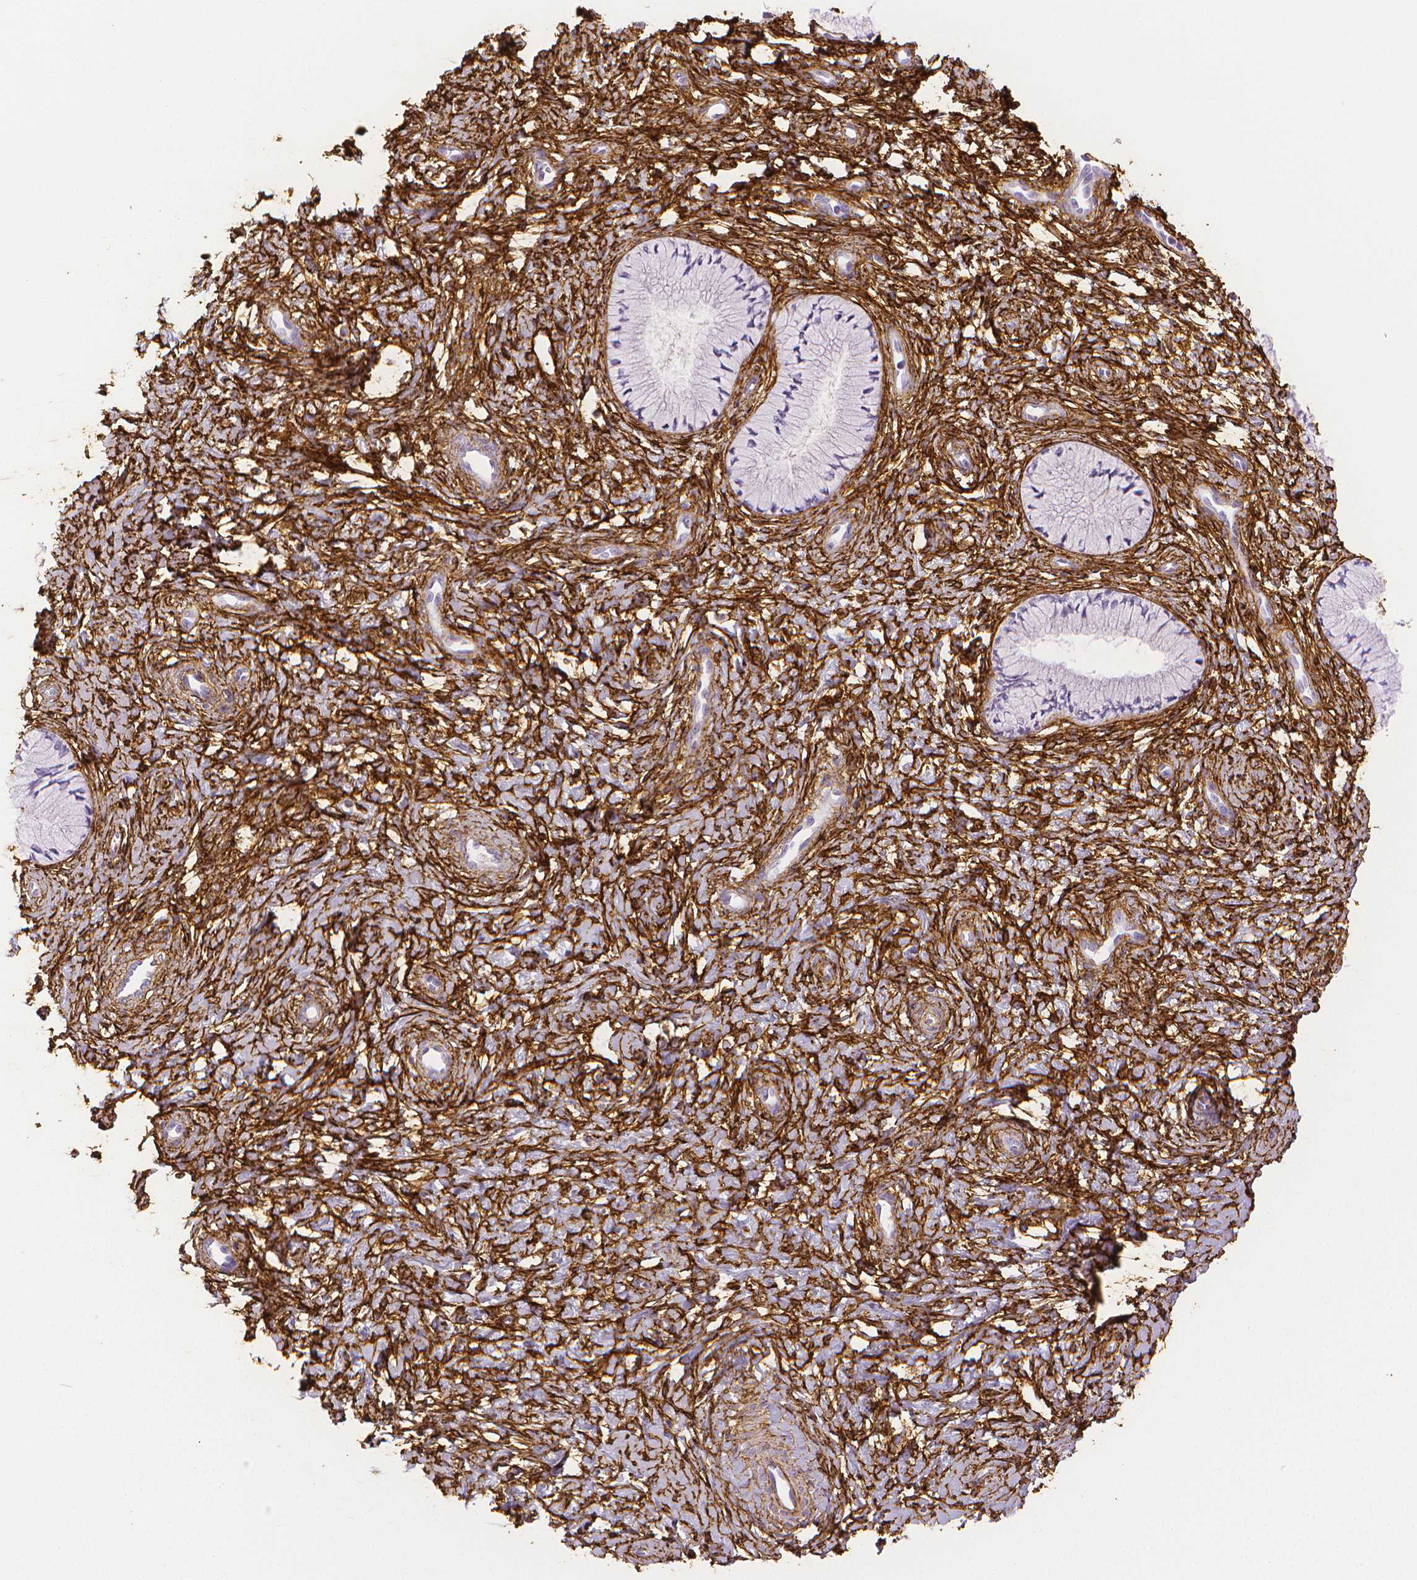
{"staining": {"intensity": "negative", "quantity": "none", "location": "none"}, "tissue": "cervix", "cell_type": "Glandular cells", "image_type": "normal", "snomed": [{"axis": "morphology", "description": "Normal tissue, NOS"}, {"axis": "topography", "description": "Cervix"}], "caption": "Cervix was stained to show a protein in brown. There is no significant expression in glandular cells. (Immunohistochemistry (ihc), brightfield microscopy, high magnification).", "gene": "FBN1", "patient": {"sex": "female", "age": 37}}